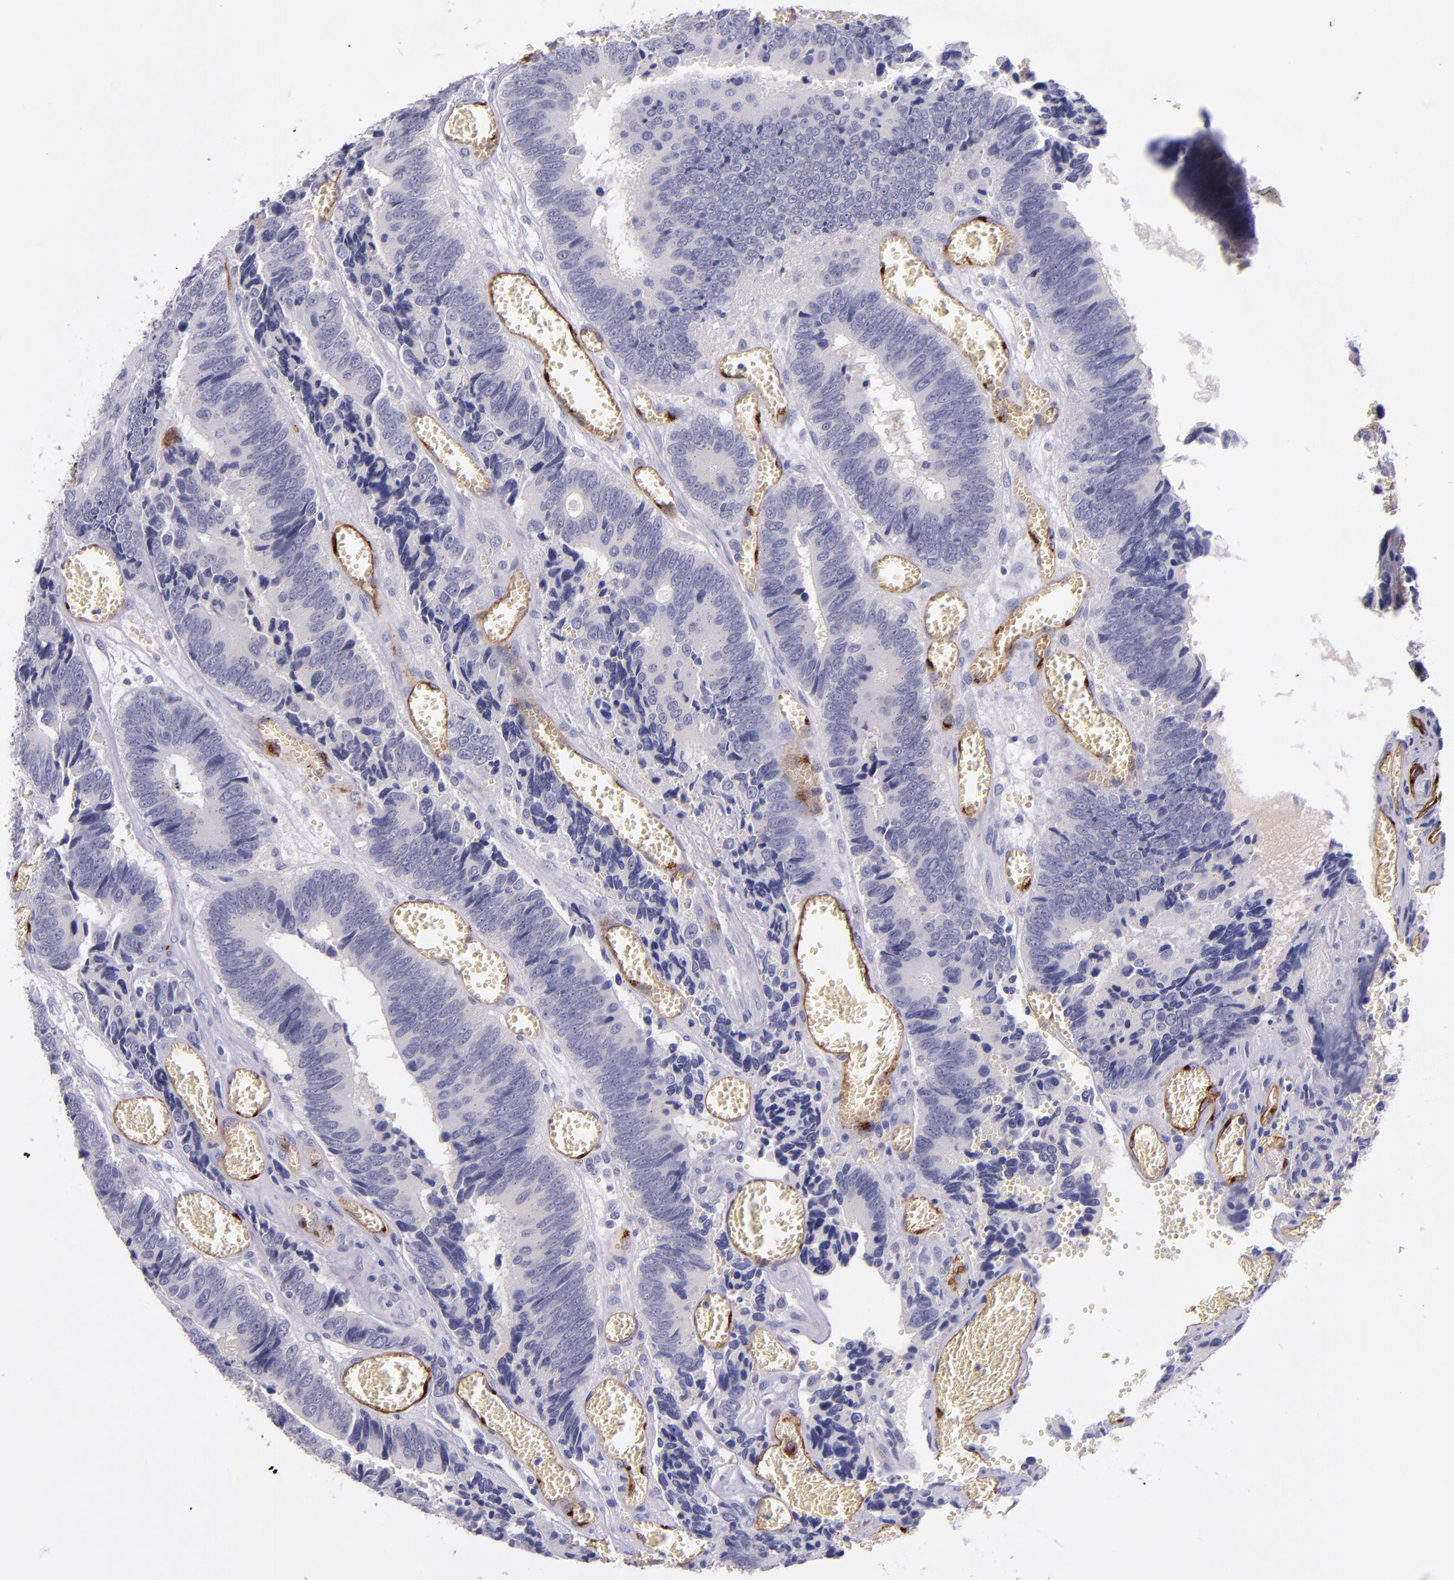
{"staining": {"intensity": "negative", "quantity": "none", "location": "none"}, "tissue": "colorectal cancer", "cell_type": "Tumor cells", "image_type": "cancer", "snomed": [{"axis": "morphology", "description": "Adenocarcinoma, NOS"}, {"axis": "topography", "description": "Colon"}], "caption": "A high-resolution micrograph shows IHC staining of colorectal adenocarcinoma, which exhibits no significant expression in tumor cells.", "gene": "NOS3", "patient": {"sex": "male", "age": 72}}